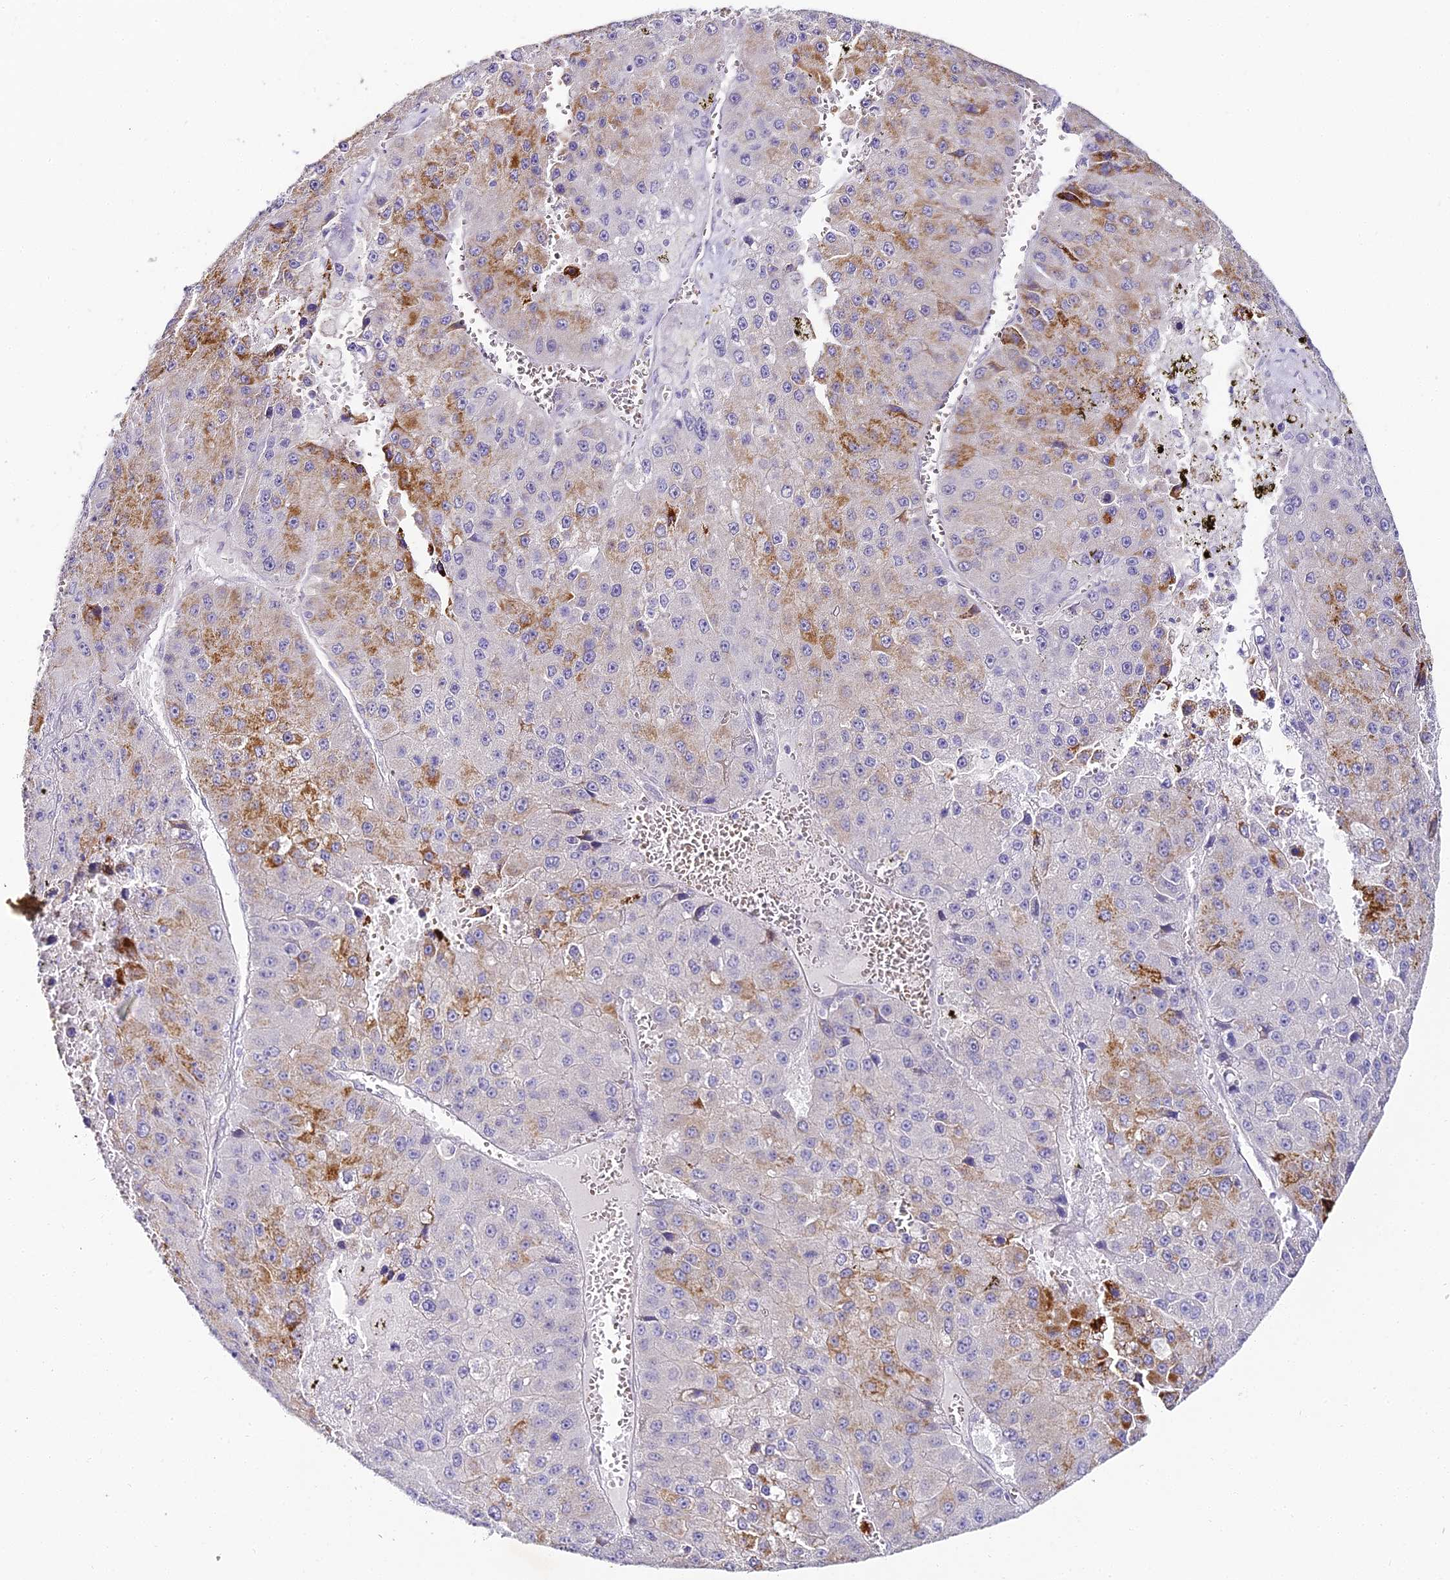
{"staining": {"intensity": "moderate", "quantity": "<25%", "location": "cytoplasmic/membranous"}, "tissue": "liver cancer", "cell_type": "Tumor cells", "image_type": "cancer", "snomed": [{"axis": "morphology", "description": "Carcinoma, Hepatocellular, NOS"}, {"axis": "topography", "description": "Liver"}], "caption": "A histopathology image showing moderate cytoplasmic/membranous positivity in about <25% of tumor cells in hepatocellular carcinoma (liver), as visualized by brown immunohistochemical staining.", "gene": "ALPG", "patient": {"sex": "female", "age": 73}}